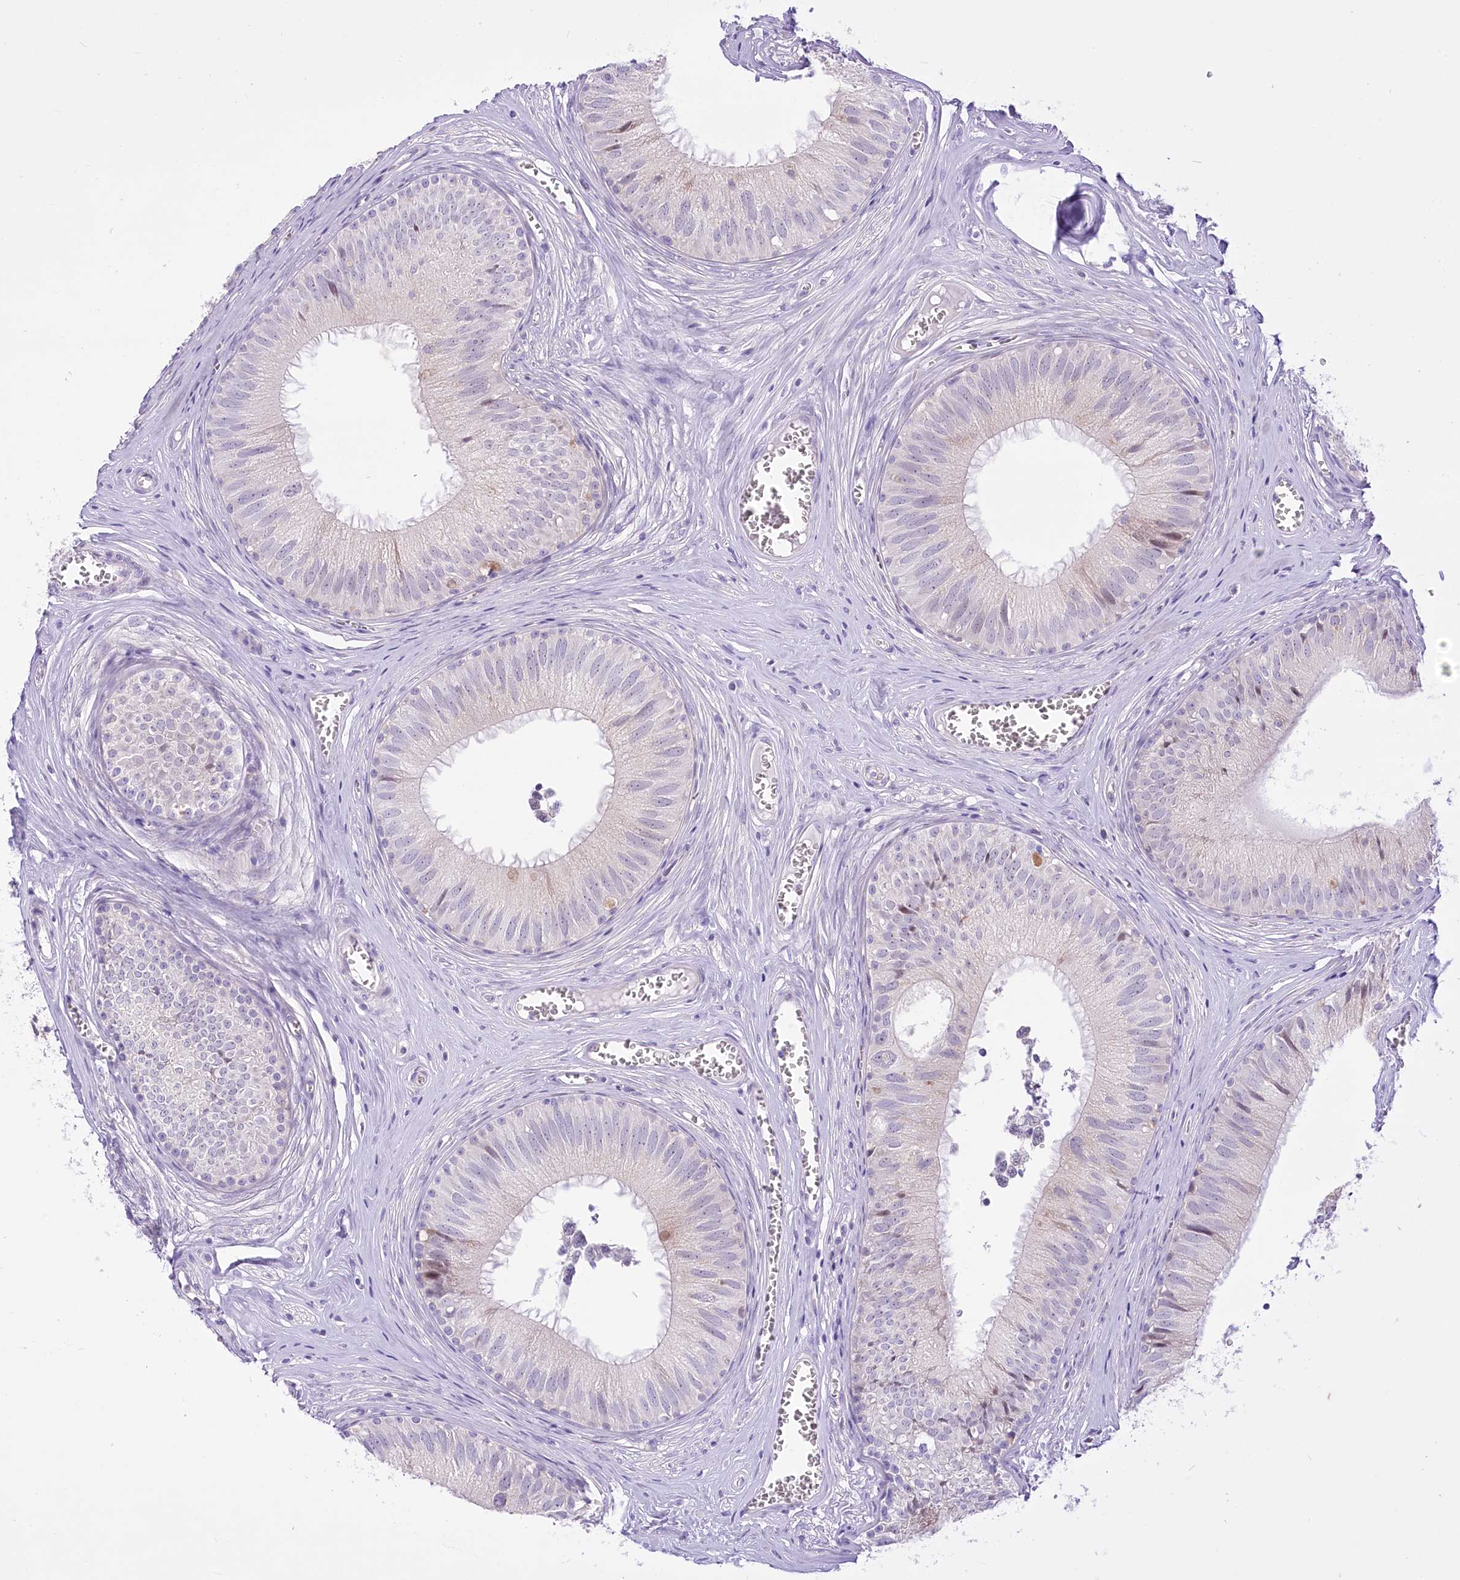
{"staining": {"intensity": "negative", "quantity": "none", "location": "none"}, "tissue": "epididymis", "cell_type": "Glandular cells", "image_type": "normal", "snomed": [{"axis": "morphology", "description": "Normal tissue, NOS"}, {"axis": "topography", "description": "Epididymis"}], "caption": "Immunohistochemistry histopathology image of unremarkable epididymis stained for a protein (brown), which reveals no staining in glandular cells. (DAB immunohistochemistry (IHC) with hematoxylin counter stain).", "gene": "BEND7", "patient": {"sex": "male", "age": 36}}